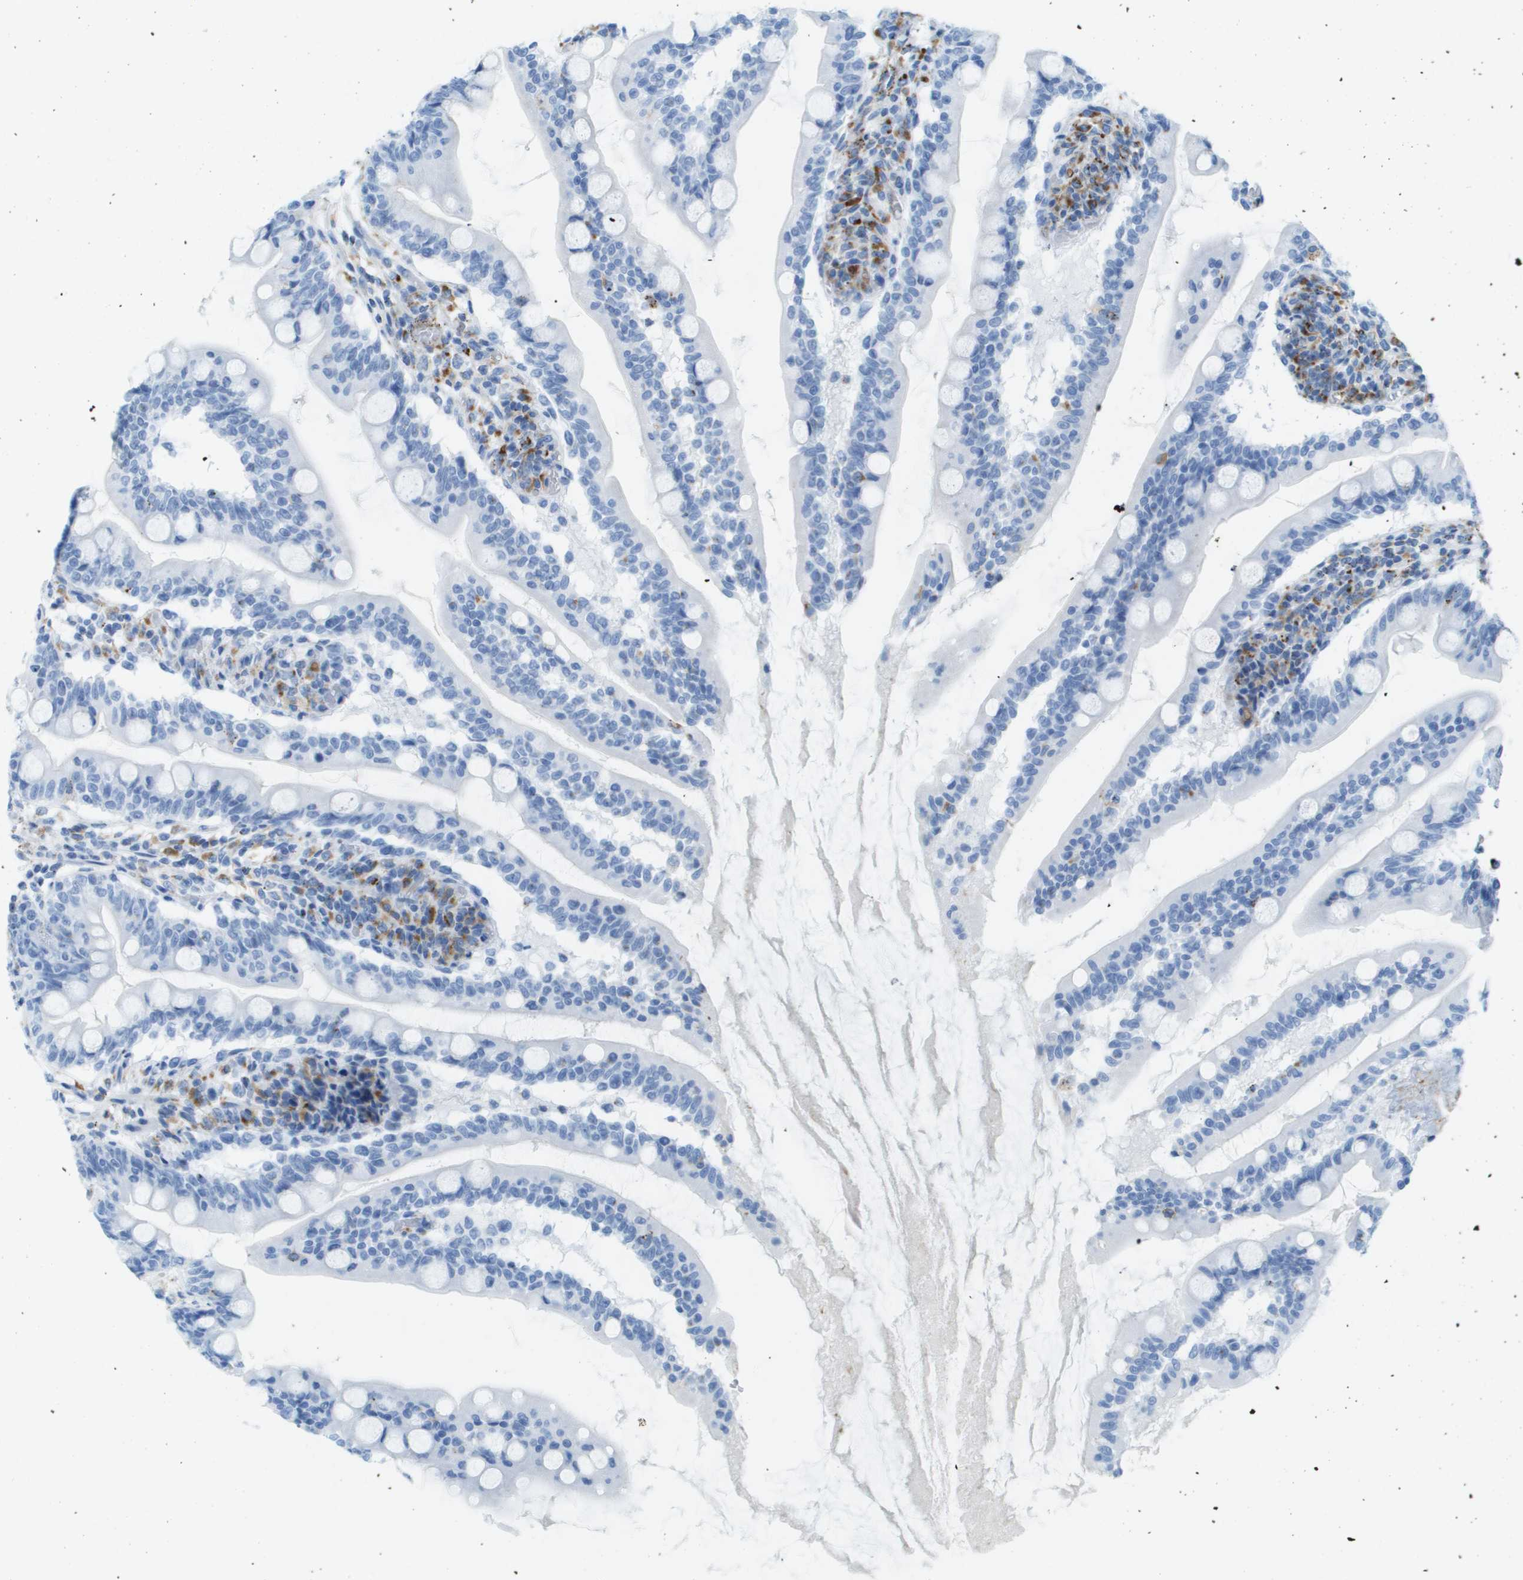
{"staining": {"intensity": "negative", "quantity": "none", "location": "none"}, "tissue": "small intestine", "cell_type": "Glandular cells", "image_type": "normal", "snomed": [{"axis": "morphology", "description": "Normal tissue, NOS"}, {"axis": "topography", "description": "Small intestine"}], "caption": "Immunohistochemistry of normal human small intestine shows no staining in glandular cells. (Brightfield microscopy of DAB IHC at high magnification).", "gene": "PRCP", "patient": {"sex": "female", "age": 56}}